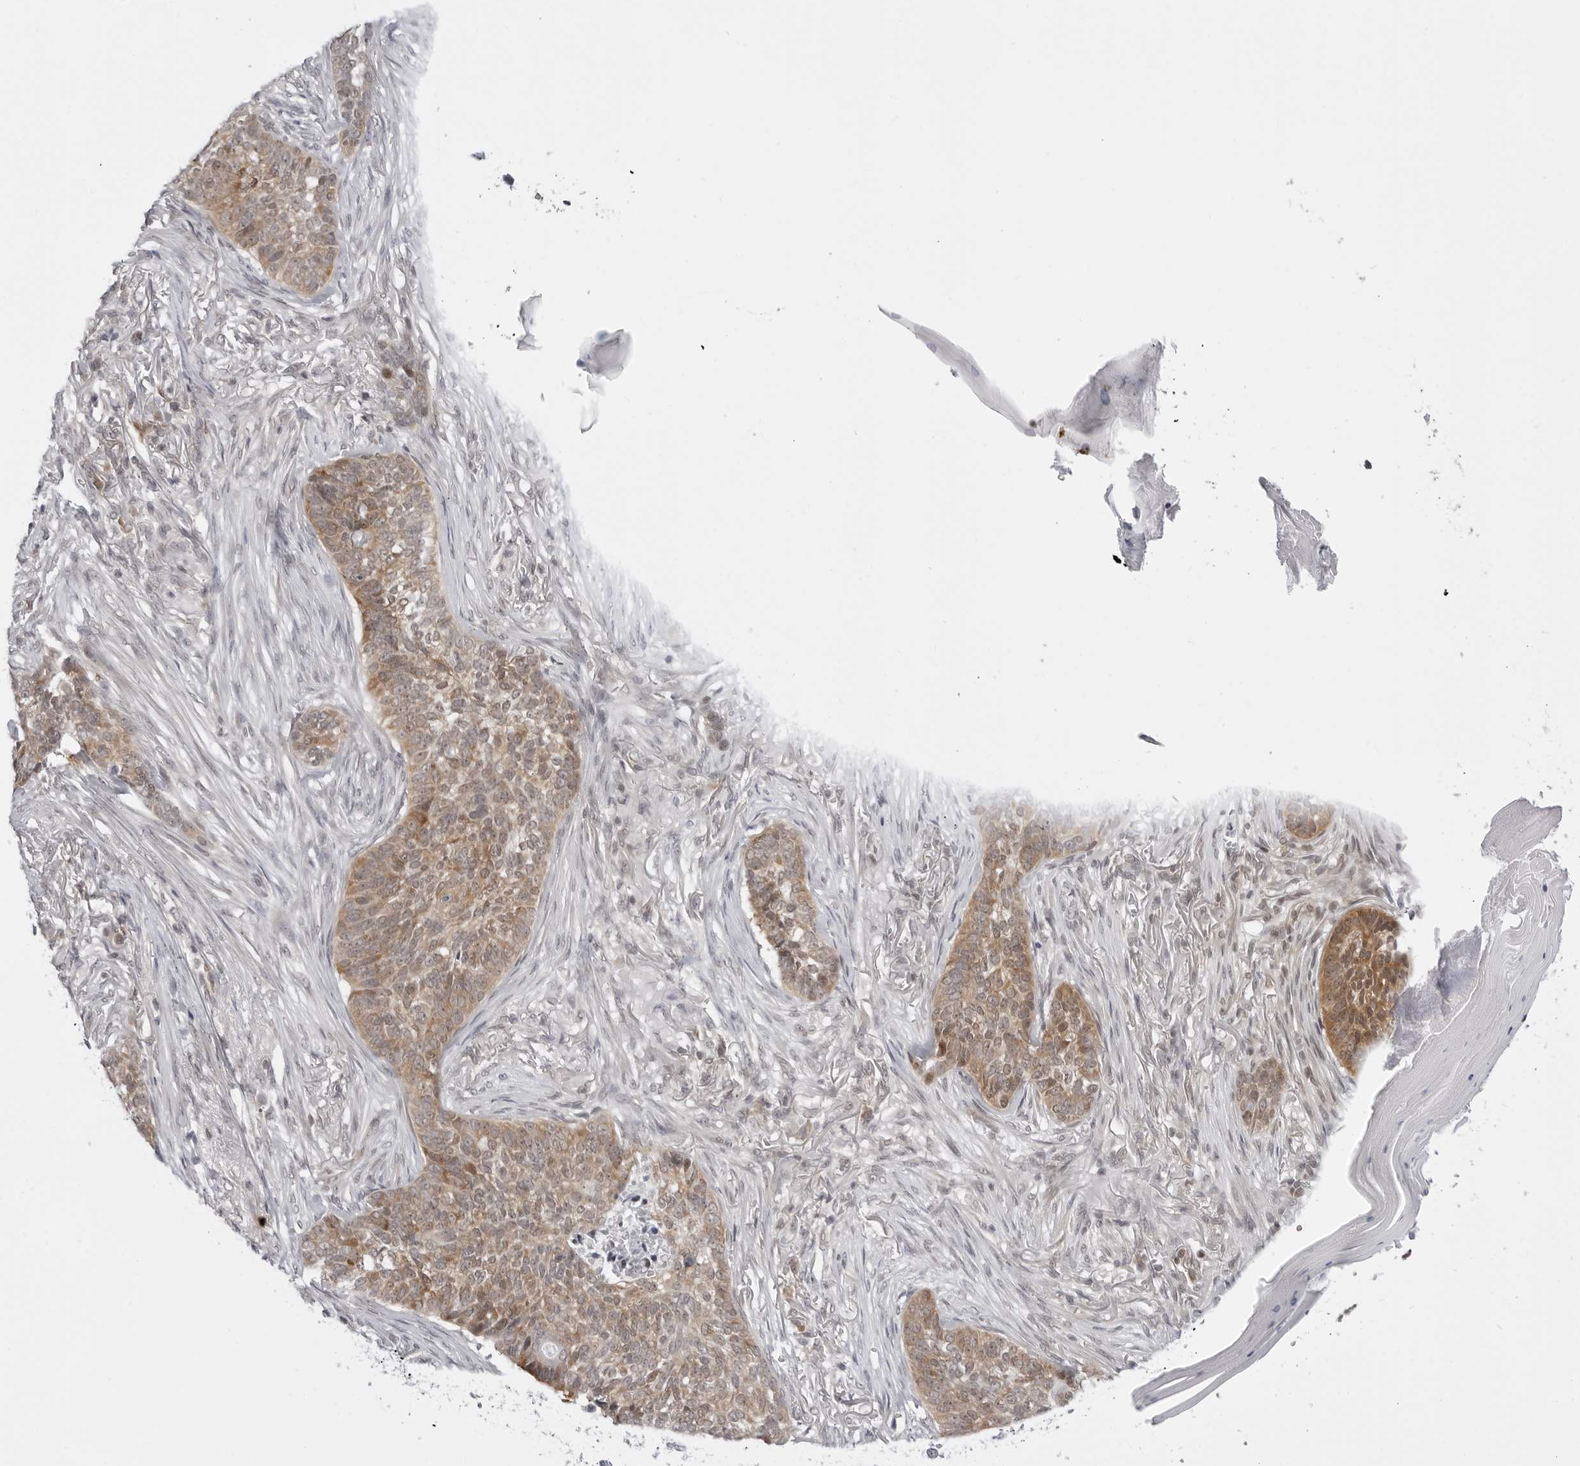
{"staining": {"intensity": "moderate", "quantity": "25%-75%", "location": "cytoplasmic/membranous"}, "tissue": "skin cancer", "cell_type": "Tumor cells", "image_type": "cancer", "snomed": [{"axis": "morphology", "description": "Basal cell carcinoma"}, {"axis": "topography", "description": "Skin"}], "caption": "There is medium levels of moderate cytoplasmic/membranous staining in tumor cells of skin cancer, as demonstrated by immunohistochemical staining (brown color).", "gene": "PPP2R5C", "patient": {"sex": "male", "age": 85}}